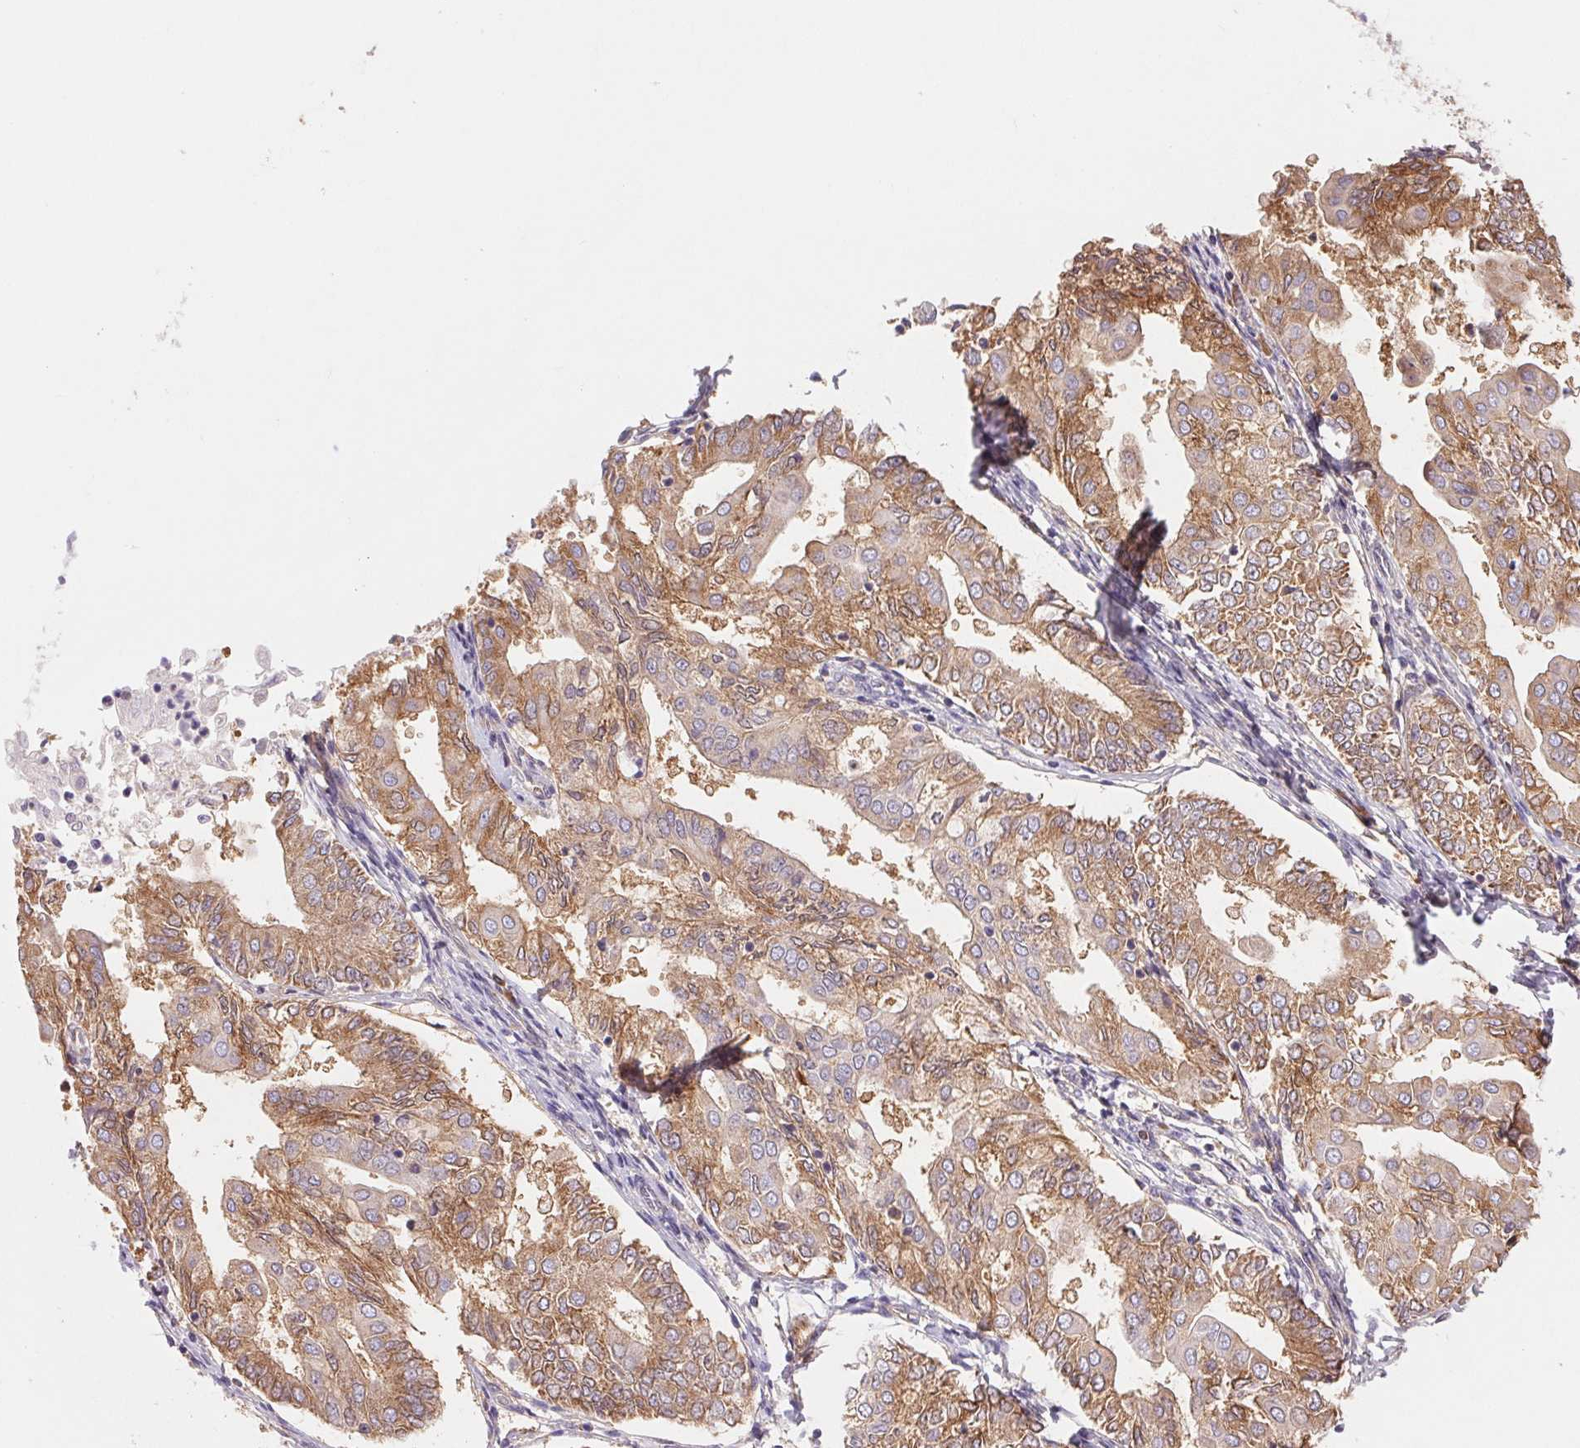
{"staining": {"intensity": "moderate", "quantity": "25%-75%", "location": "cytoplasmic/membranous"}, "tissue": "endometrial cancer", "cell_type": "Tumor cells", "image_type": "cancer", "snomed": [{"axis": "morphology", "description": "Adenocarcinoma, NOS"}, {"axis": "topography", "description": "Endometrium"}], "caption": "Human endometrial cancer stained with a protein marker exhibits moderate staining in tumor cells.", "gene": "RAB1A", "patient": {"sex": "female", "age": 68}}